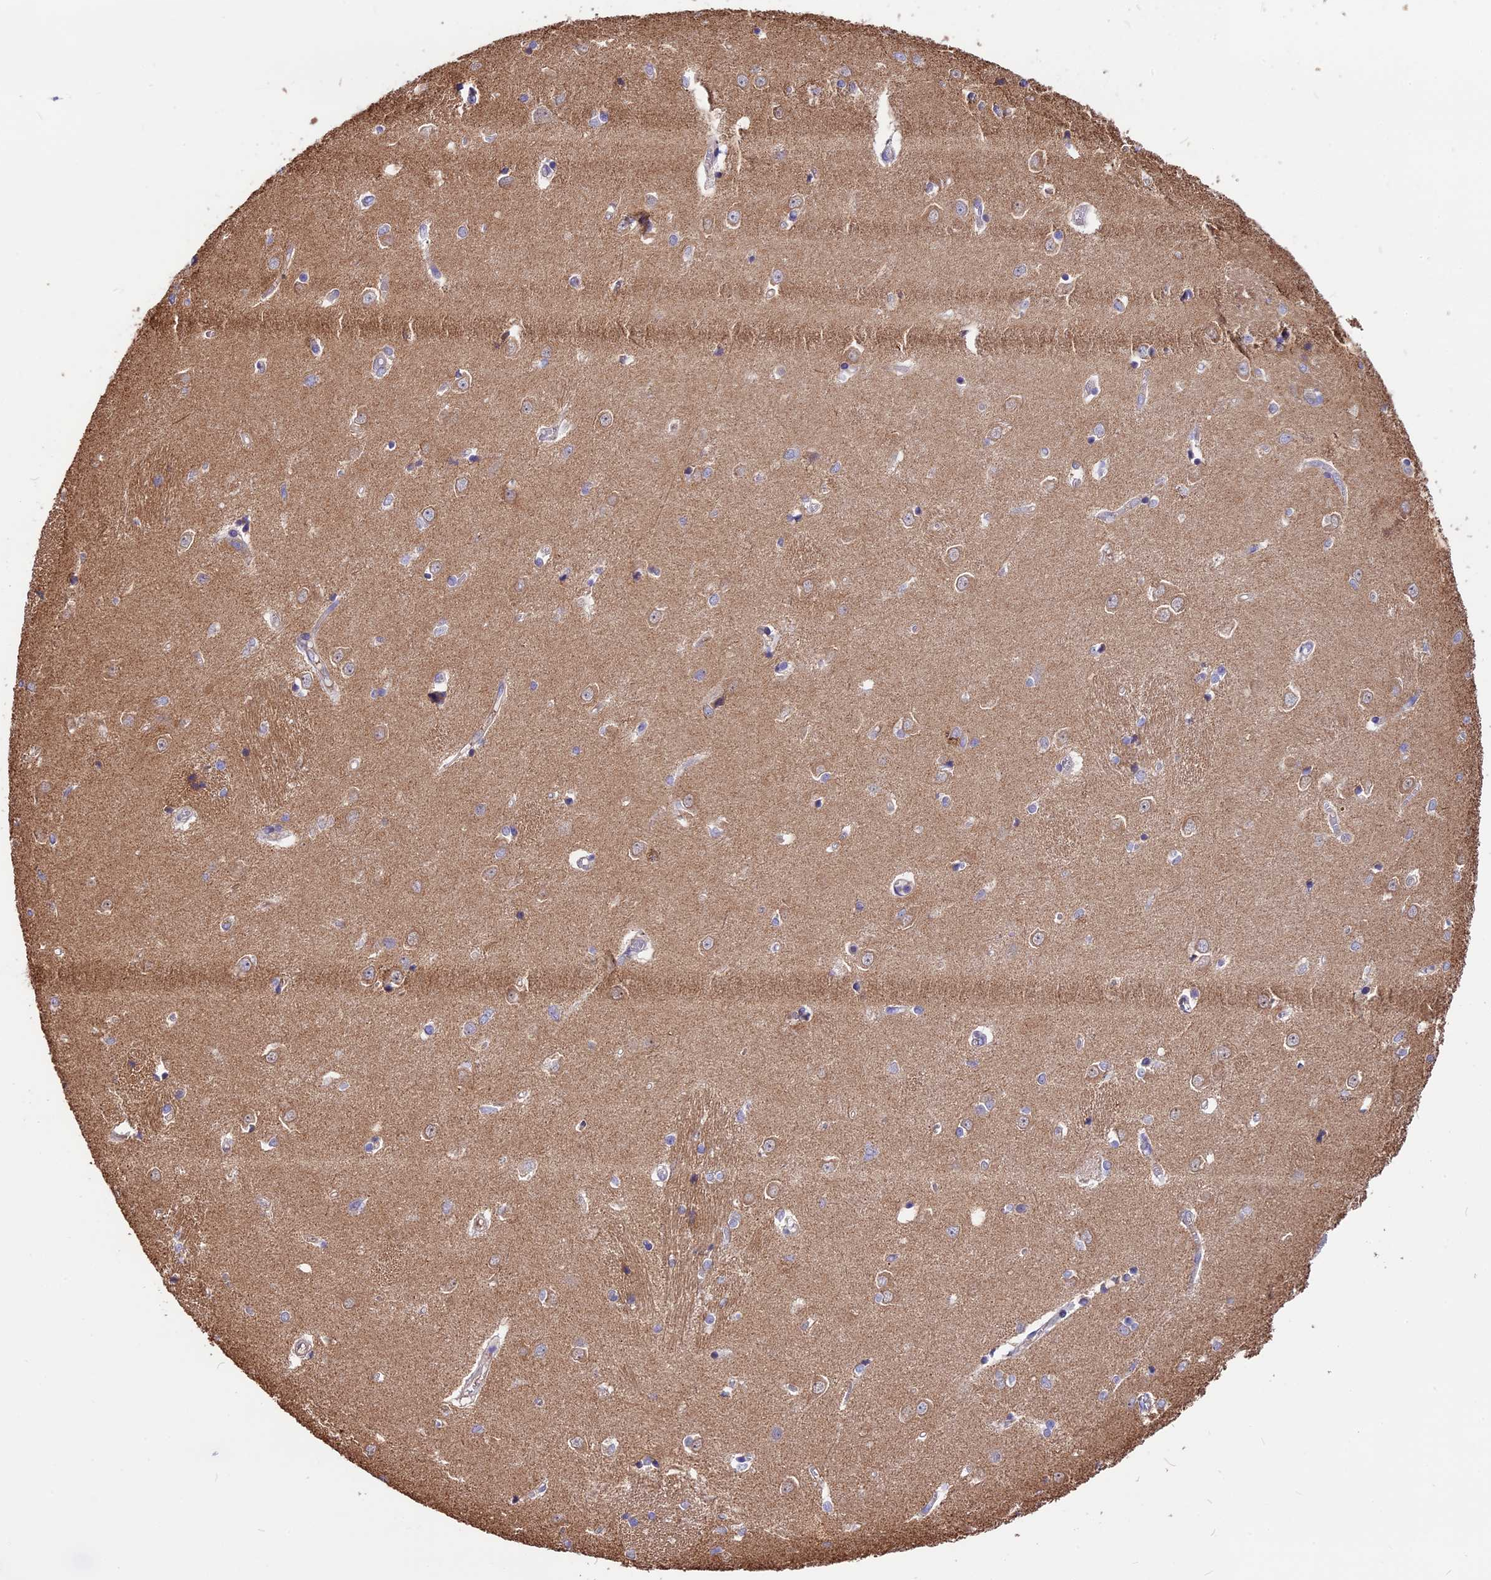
{"staining": {"intensity": "weak", "quantity": "<25%", "location": "cytoplasmic/membranous"}, "tissue": "caudate", "cell_type": "Glial cells", "image_type": "normal", "snomed": [{"axis": "morphology", "description": "Normal tissue, NOS"}, {"axis": "topography", "description": "Lateral ventricle wall"}], "caption": "DAB (3,3'-diaminobenzidine) immunohistochemical staining of unremarkable human caudate exhibits no significant staining in glial cells.", "gene": "ANO3", "patient": {"sex": "male", "age": 37}}